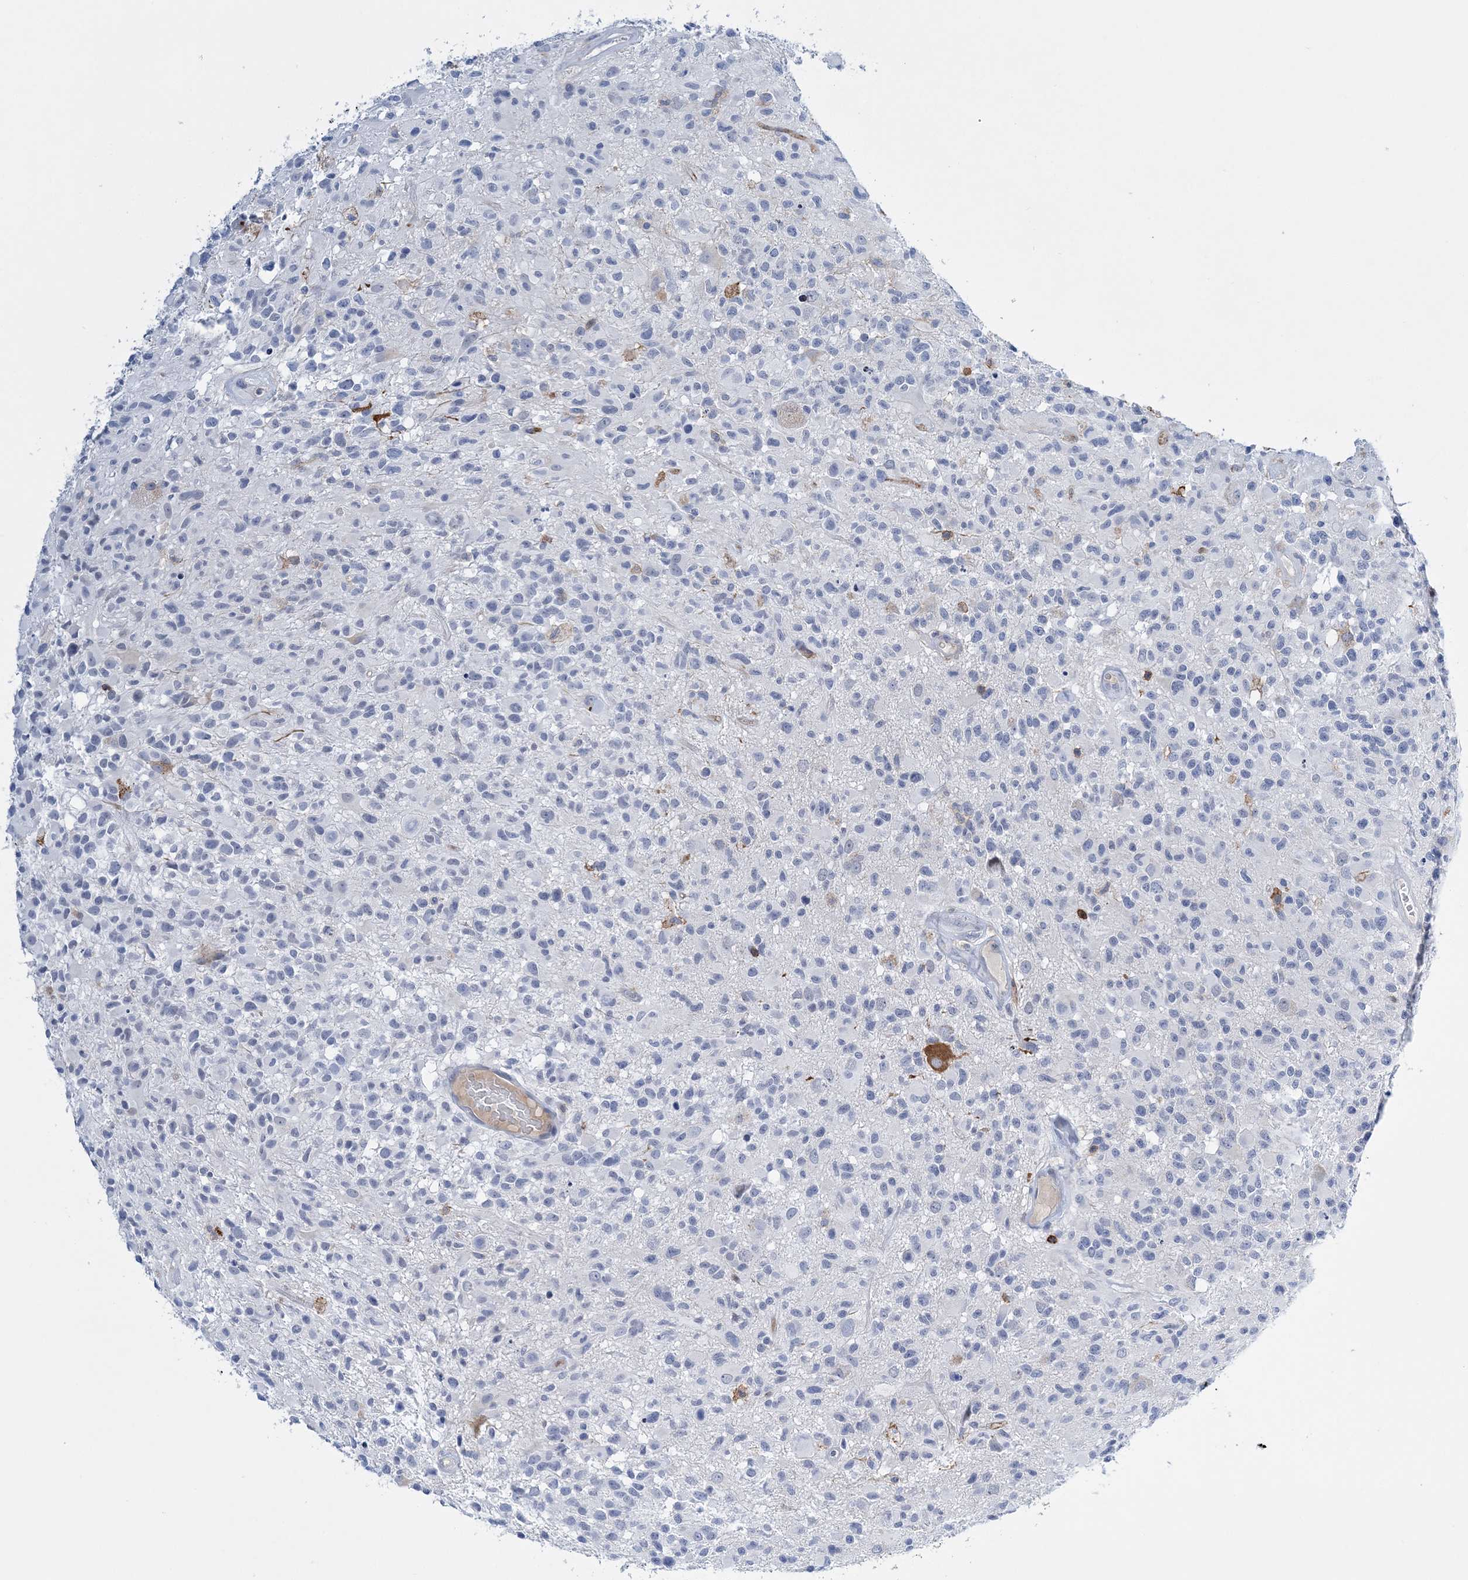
{"staining": {"intensity": "negative", "quantity": "none", "location": "none"}, "tissue": "glioma", "cell_type": "Tumor cells", "image_type": "cancer", "snomed": [{"axis": "morphology", "description": "Glioma, malignant, High grade"}, {"axis": "morphology", "description": "Glioblastoma, NOS"}, {"axis": "topography", "description": "Brain"}], "caption": "An image of human glioblastoma is negative for staining in tumor cells.", "gene": "PRMT9", "patient": {"sex": "male", "age": 60}}